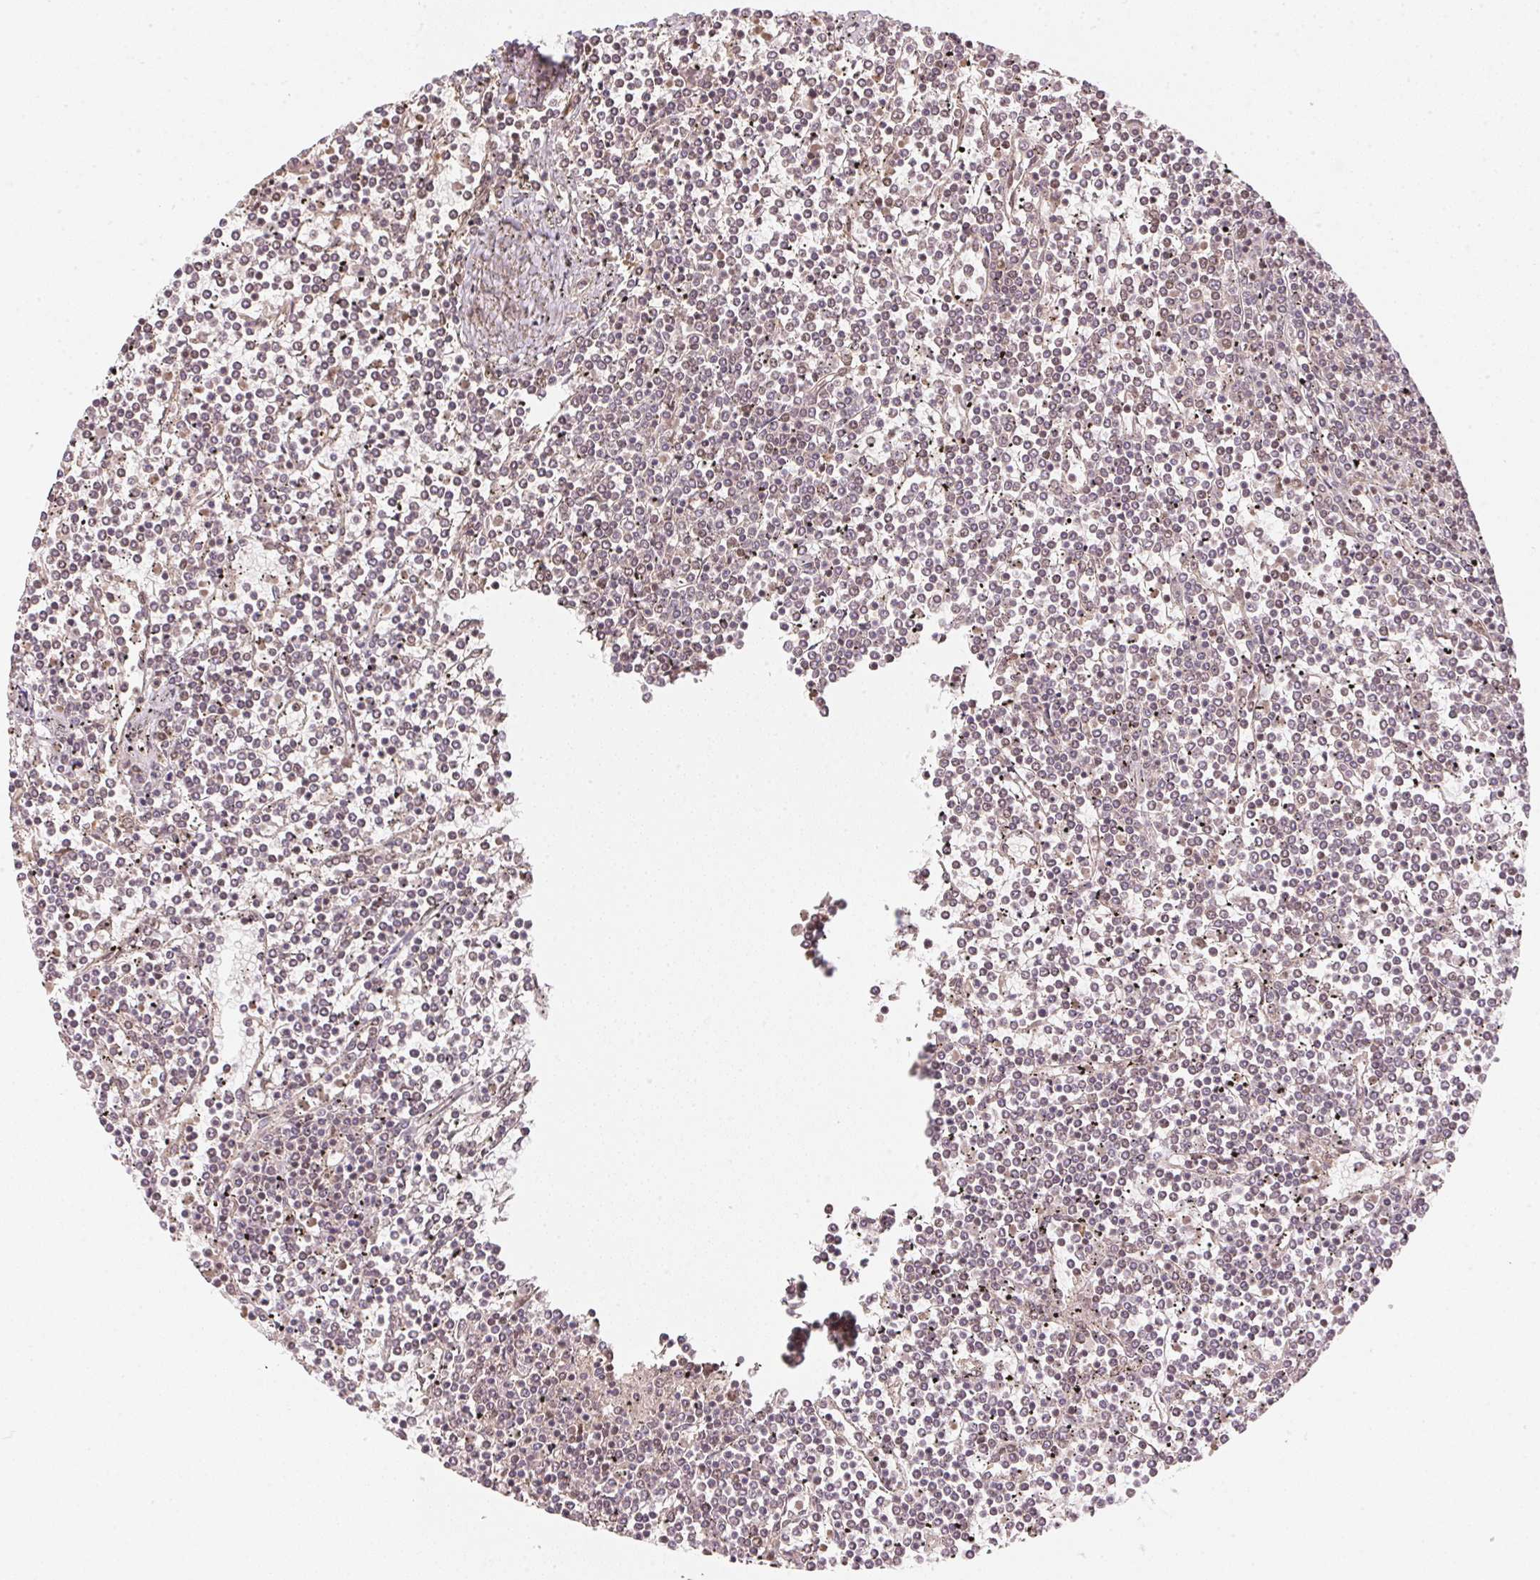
{"staining": {"intensity": "weak", "quantity": "<25%", "location": "nuclear"}, "tissue": "lymphoma", "cell_type": "Tumor cells", "image_type": "cancer", "snomed": [{"axis": "morphology", "description": "Malignant lymphoma, non-Hodgkin's type, Low grade"}, {"axis": "topography", "description": "Spleen"}], "caption": "An IHC histopathology image of lymphoma is shown. There is no staining in tumor cells of lymphoma.", "gene": "KAT6A", "patient": {"sex": "female", "age": 19}}